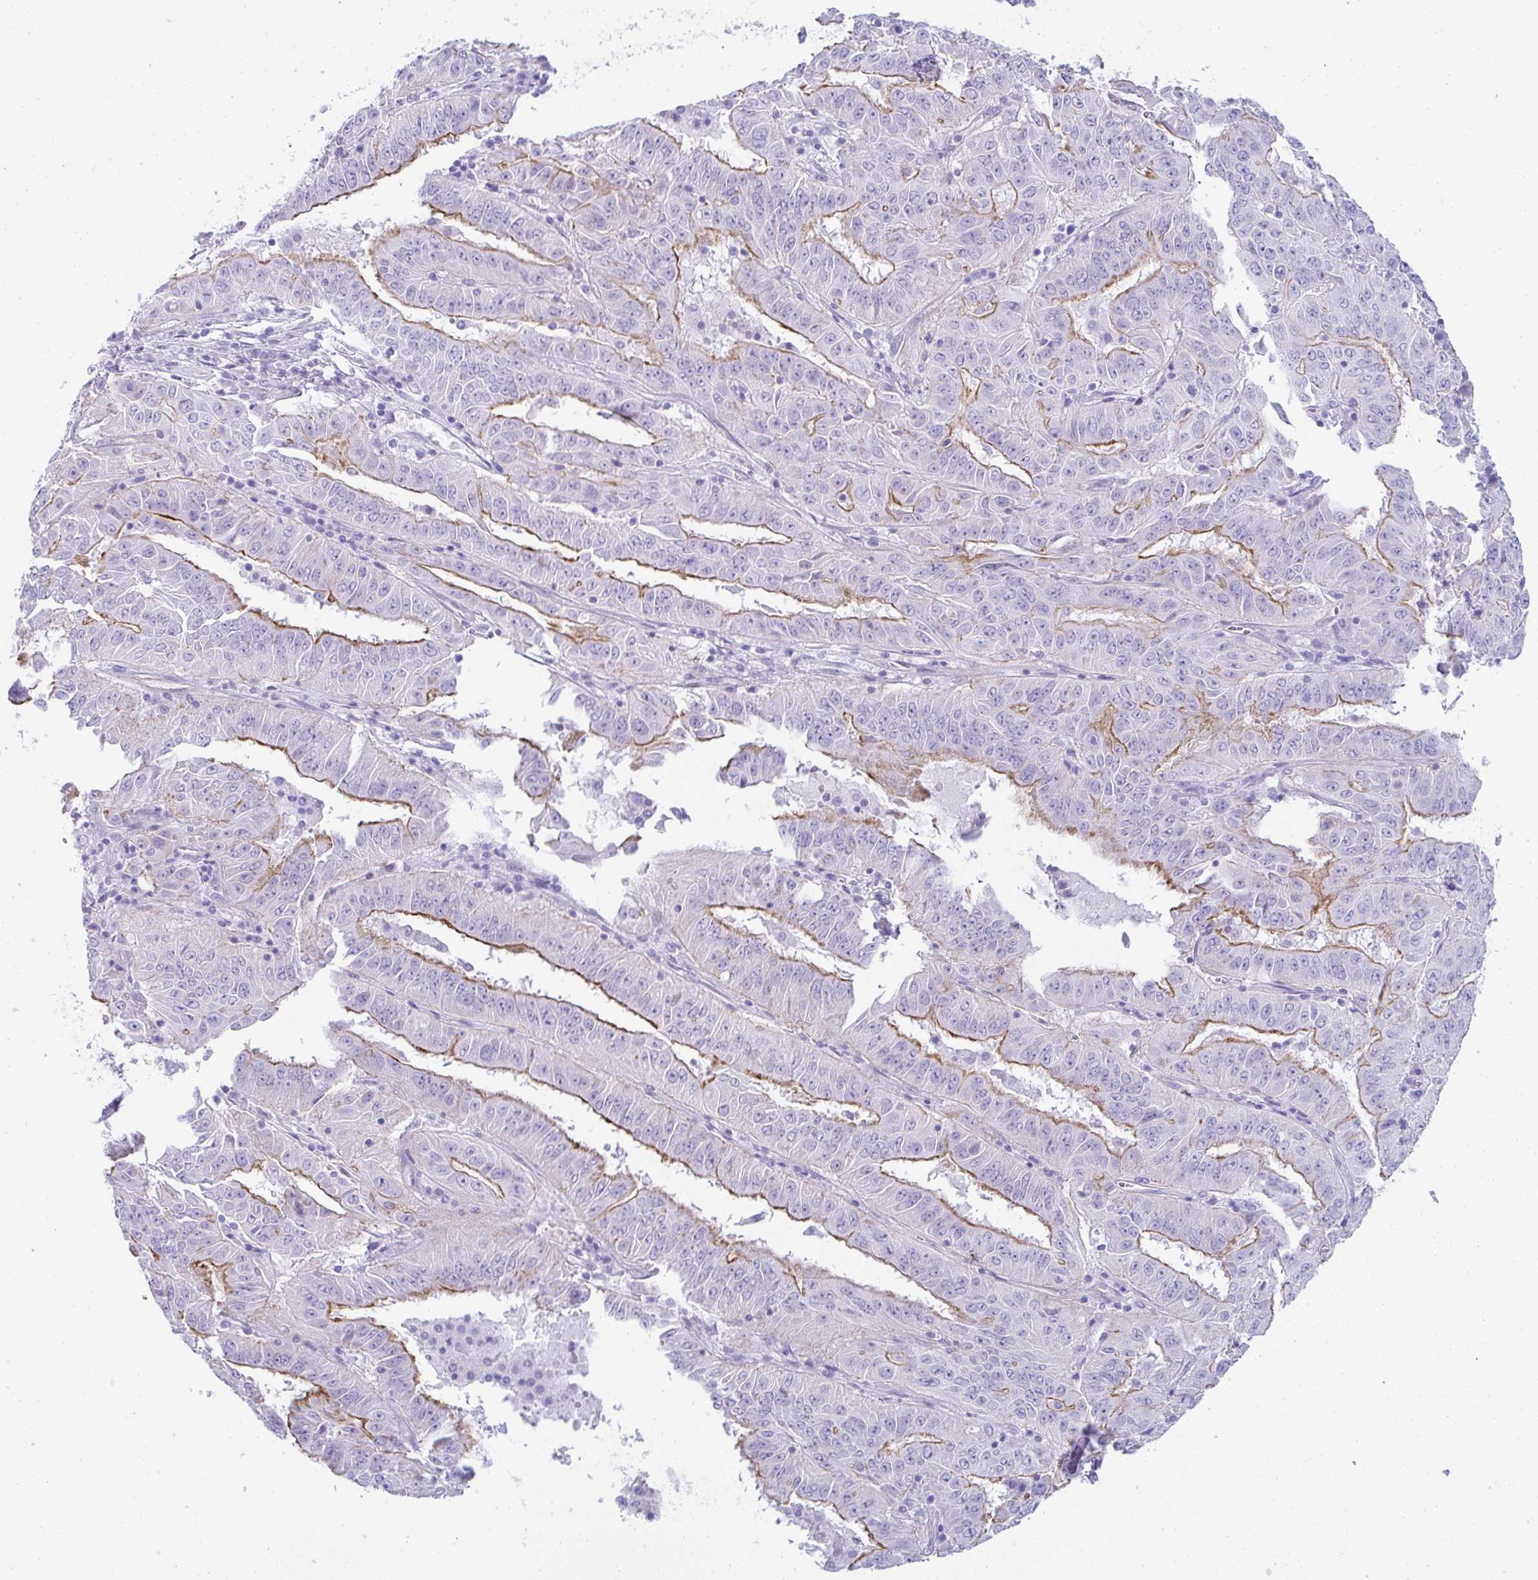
{"staining": {"intensity": "moderate", "quantity": "25%-75%", "location": "cytoplasmic/membranous"}, "tissue": "pancreatic cancer", "cell_type": "Tumor cells", "image_type": "cancer", "snomed": [{"axis": "morphology", "description": "Adenocarcinoma, NOS"}, {"axis": "topography", "description": "Pancreas"}], "caption": "Immunohistochemical staining of human adenocarcinoma (pancreatic) demonstrates moderate cytoplasmic/membranous protein staining in about 25%-75% of tumor cells. (DAB (3,3'-diaminobenzidine) = brown stain, brightfield microscopy at high magnification).", "gene": "RASL10A", "patient": {"sex": "male", "age": 63}}